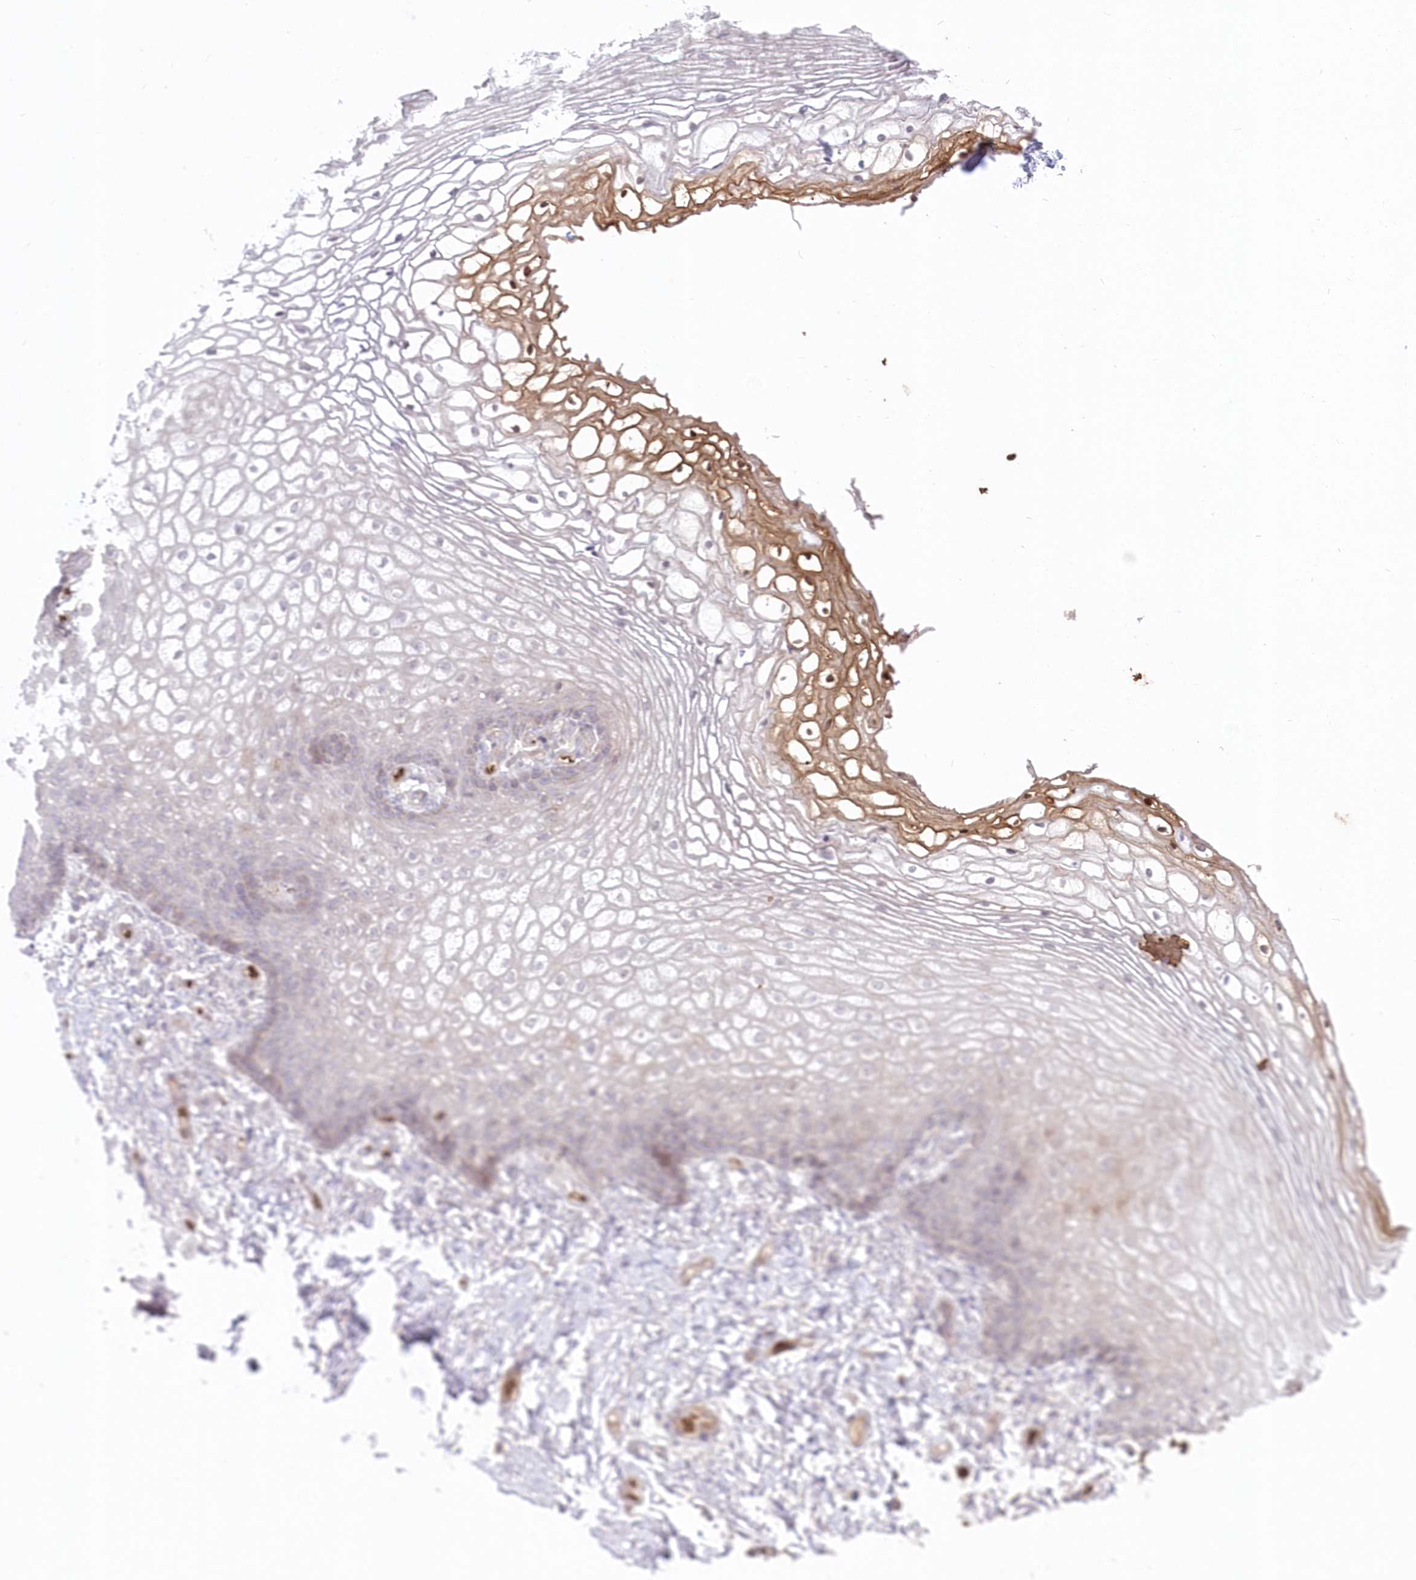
{"staining": {"intensity": "moderate", "quantity": "<25%", "location": "cytoplasmic/membranous"}, "tissue": "vagina", "cell_type": "Squamous epithelial cells", "image_type": "normal", "snomed": [{"axis": "morphology", "description": "Normal tissue, NOS"}, {"axis": "topography", "description": "Vagina"}], "caption": "Brown immunohistochemical staining in normal vagina demonstrates moderate cytoplasmic/membranous expression in approximately <25% of squamous epithelial cells. (DAB IHC with brightfield microscopy, high magnification).", "gene": "SERINC1", "patient": {"sex": "female", "age": 60}}